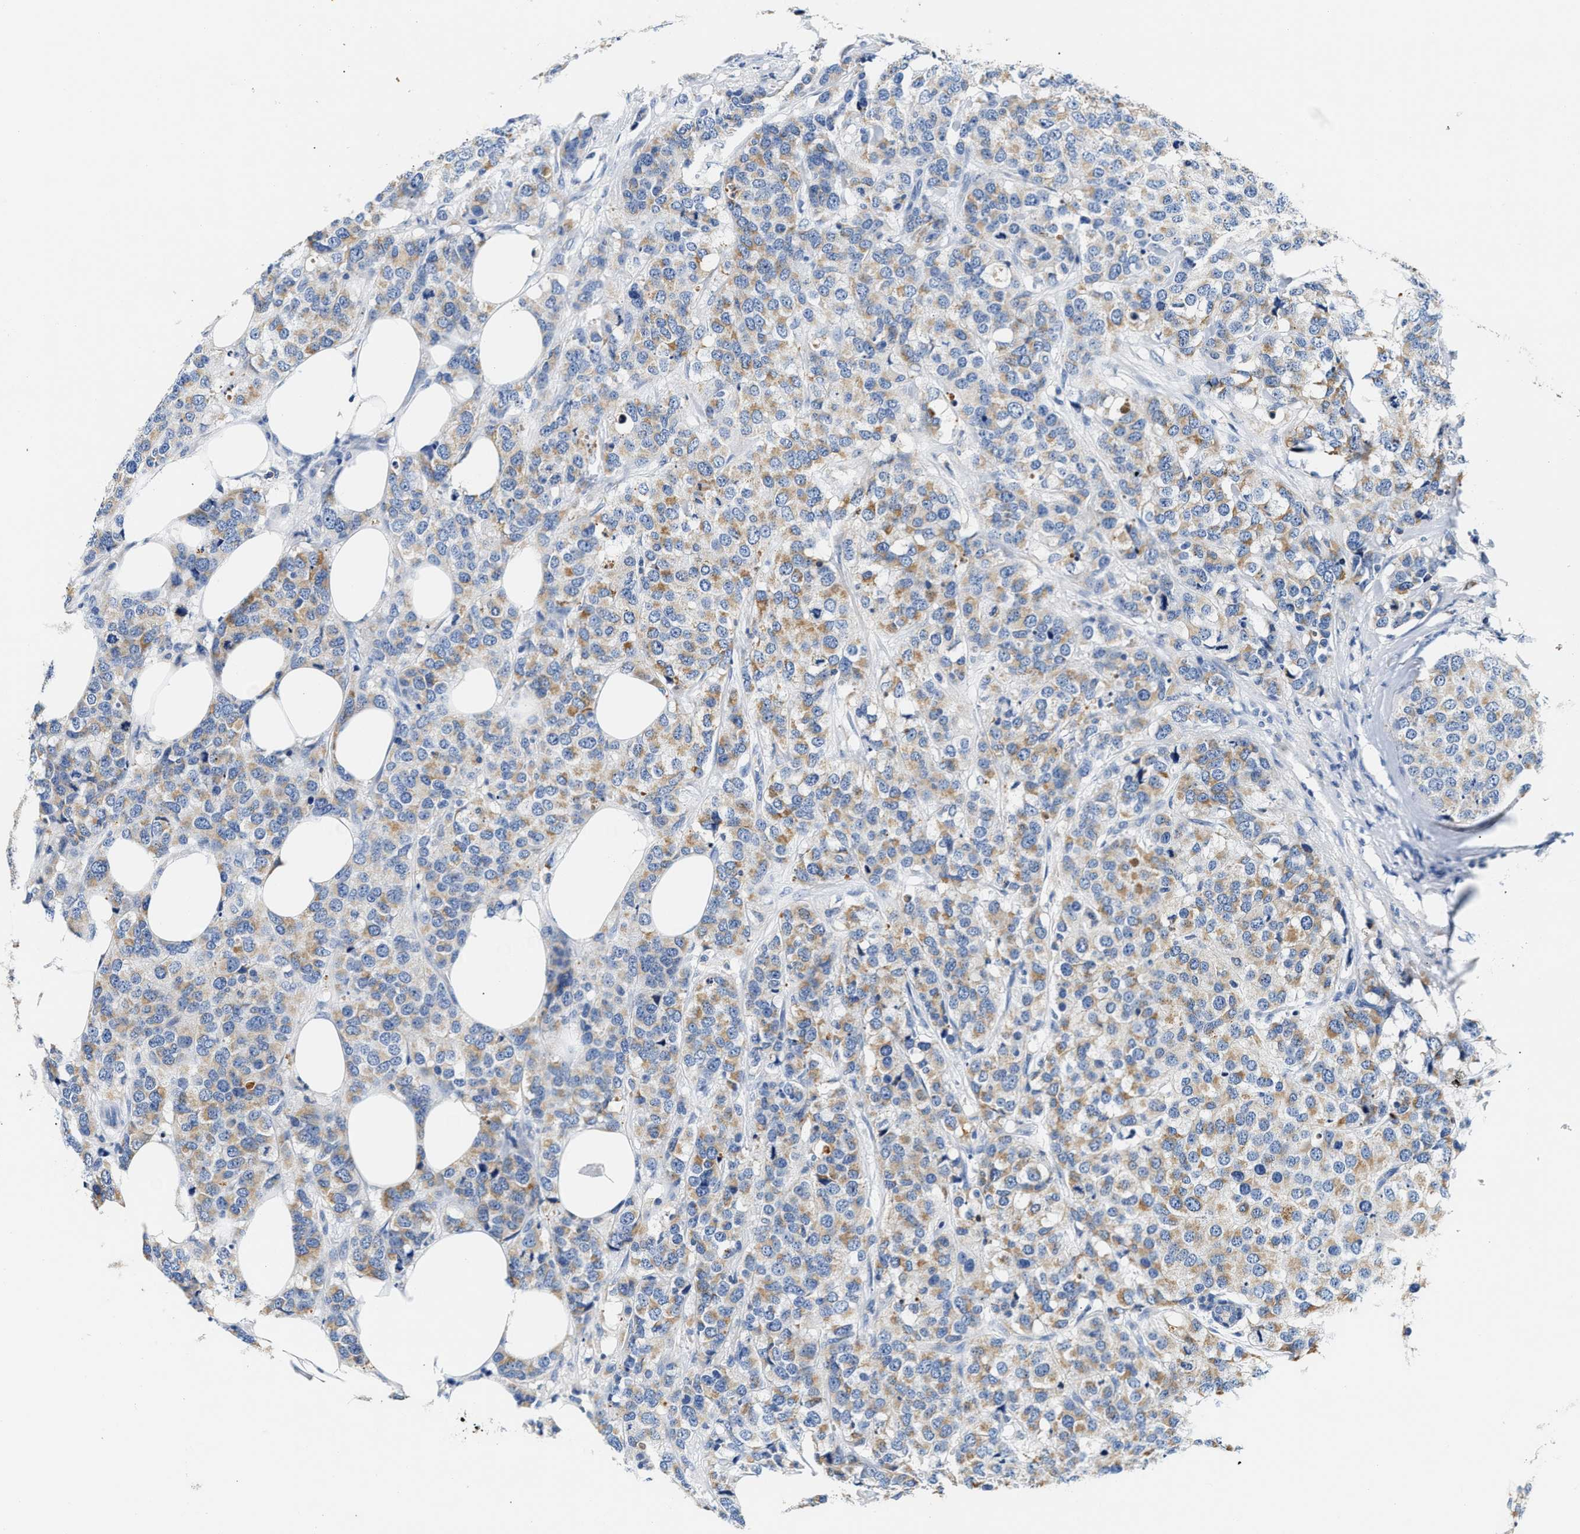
{"staining": {"intensity": "weak", "quantity": "25%-75%", "location": "cytoplasmic/membranous"}, "tissue": "breast cancer", "cell_type": "Tumor cells", "image_type": "cancer", "snomed": [{"axis": "morphology", "description": "Lobular carcinoma"}, {"axis": "topography", "description": "Breast"}], "caption": "Immunohistochemical staining of breast cancer shows low levels of weak cytoplasmic/membranous staining in approximately 25%-75% of tumor cells.", "gene": "TUT7", "patient": {"sex": "female", "age": 59}}